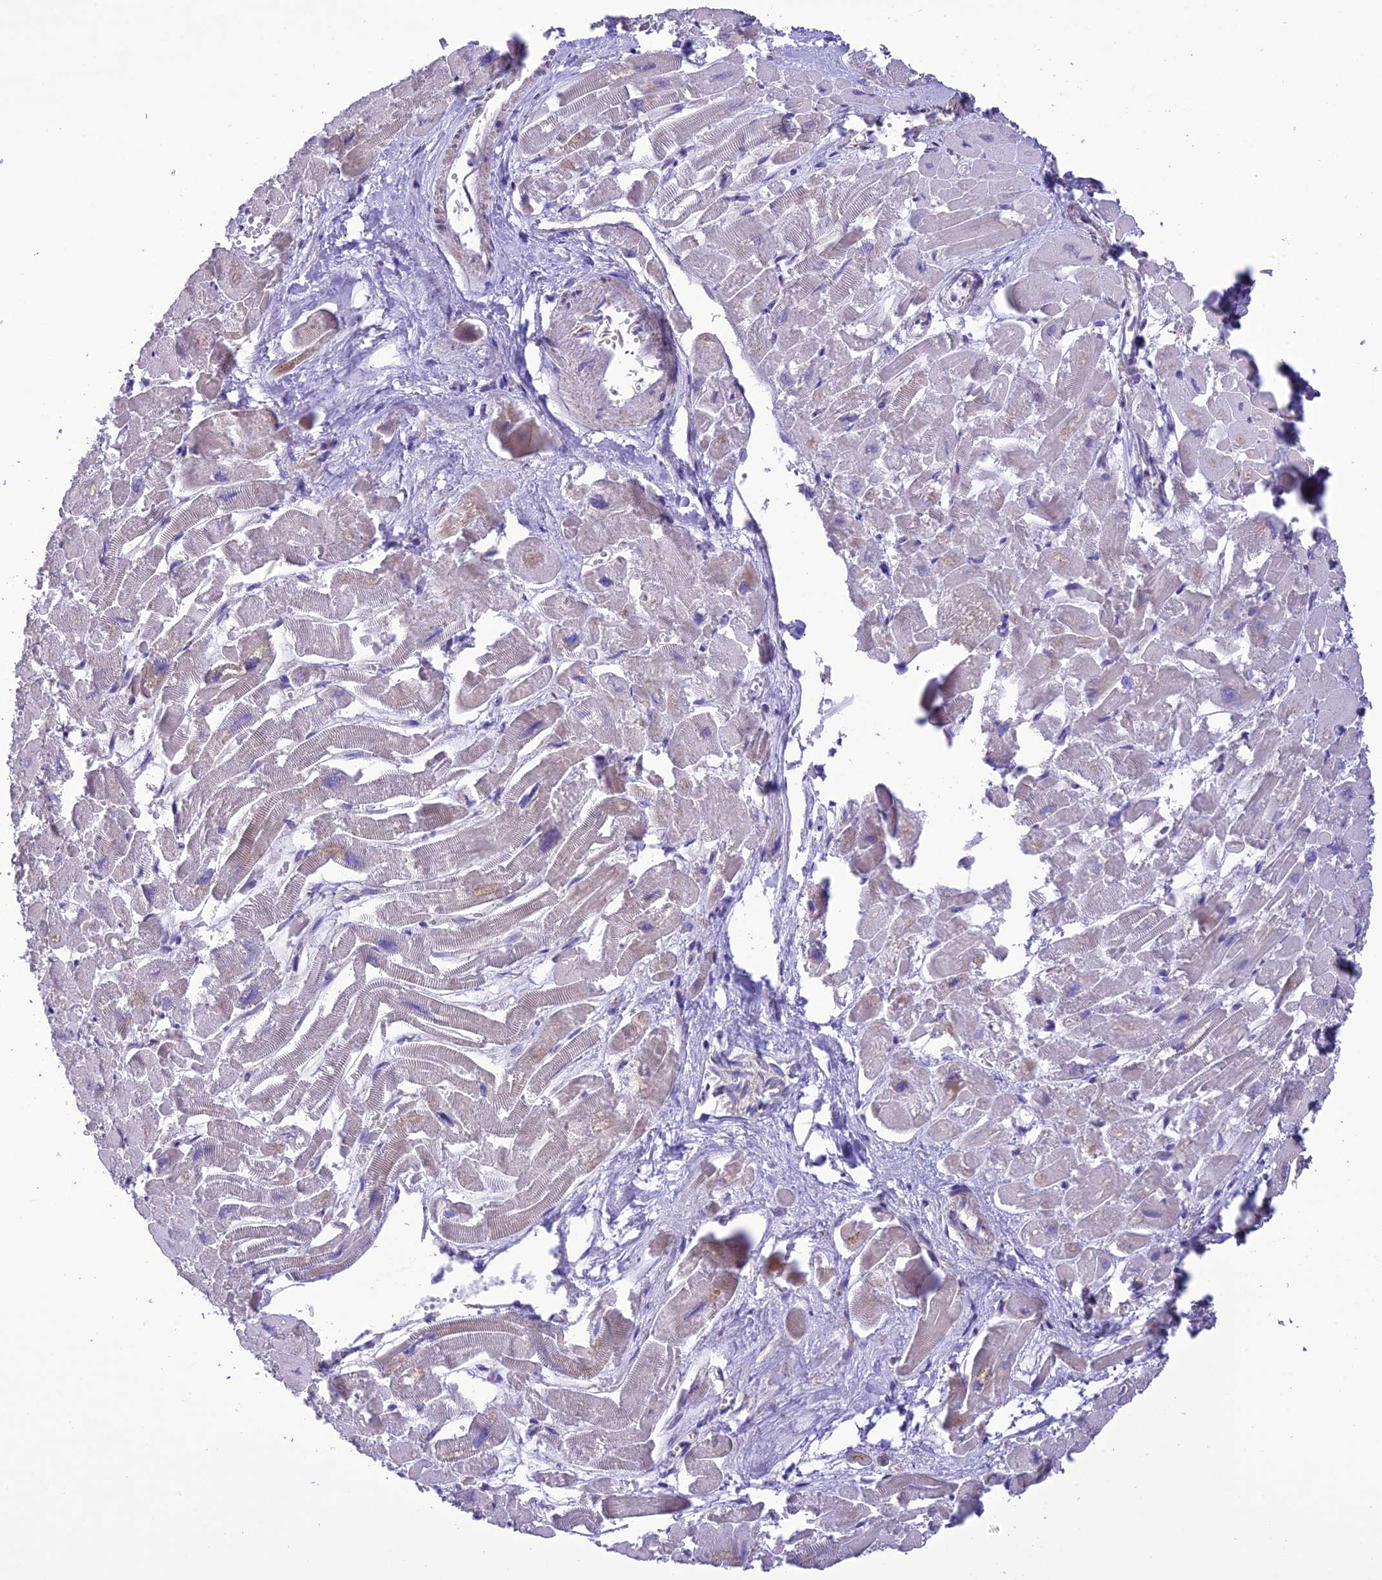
{"staining": {"intensity": "negative", "quantity": "none", "location": "none"}, "tissue": "heart muscle", "cell_type": "Cardiomyocytes", "image_type": "normal", "snomed": [{"axis": "morphology", "description": "Normal tissue, NOS"}, {"axis": "topography", "description": "Heart"}], "caption": "The image demonstrates no significant positivity in cardiomyocytes of heart muscle. (DAB immunohistochemistry (IHC), high magnification).", "gene": "MAP3K12", "patient": {"sex": "male", "age": 54}}